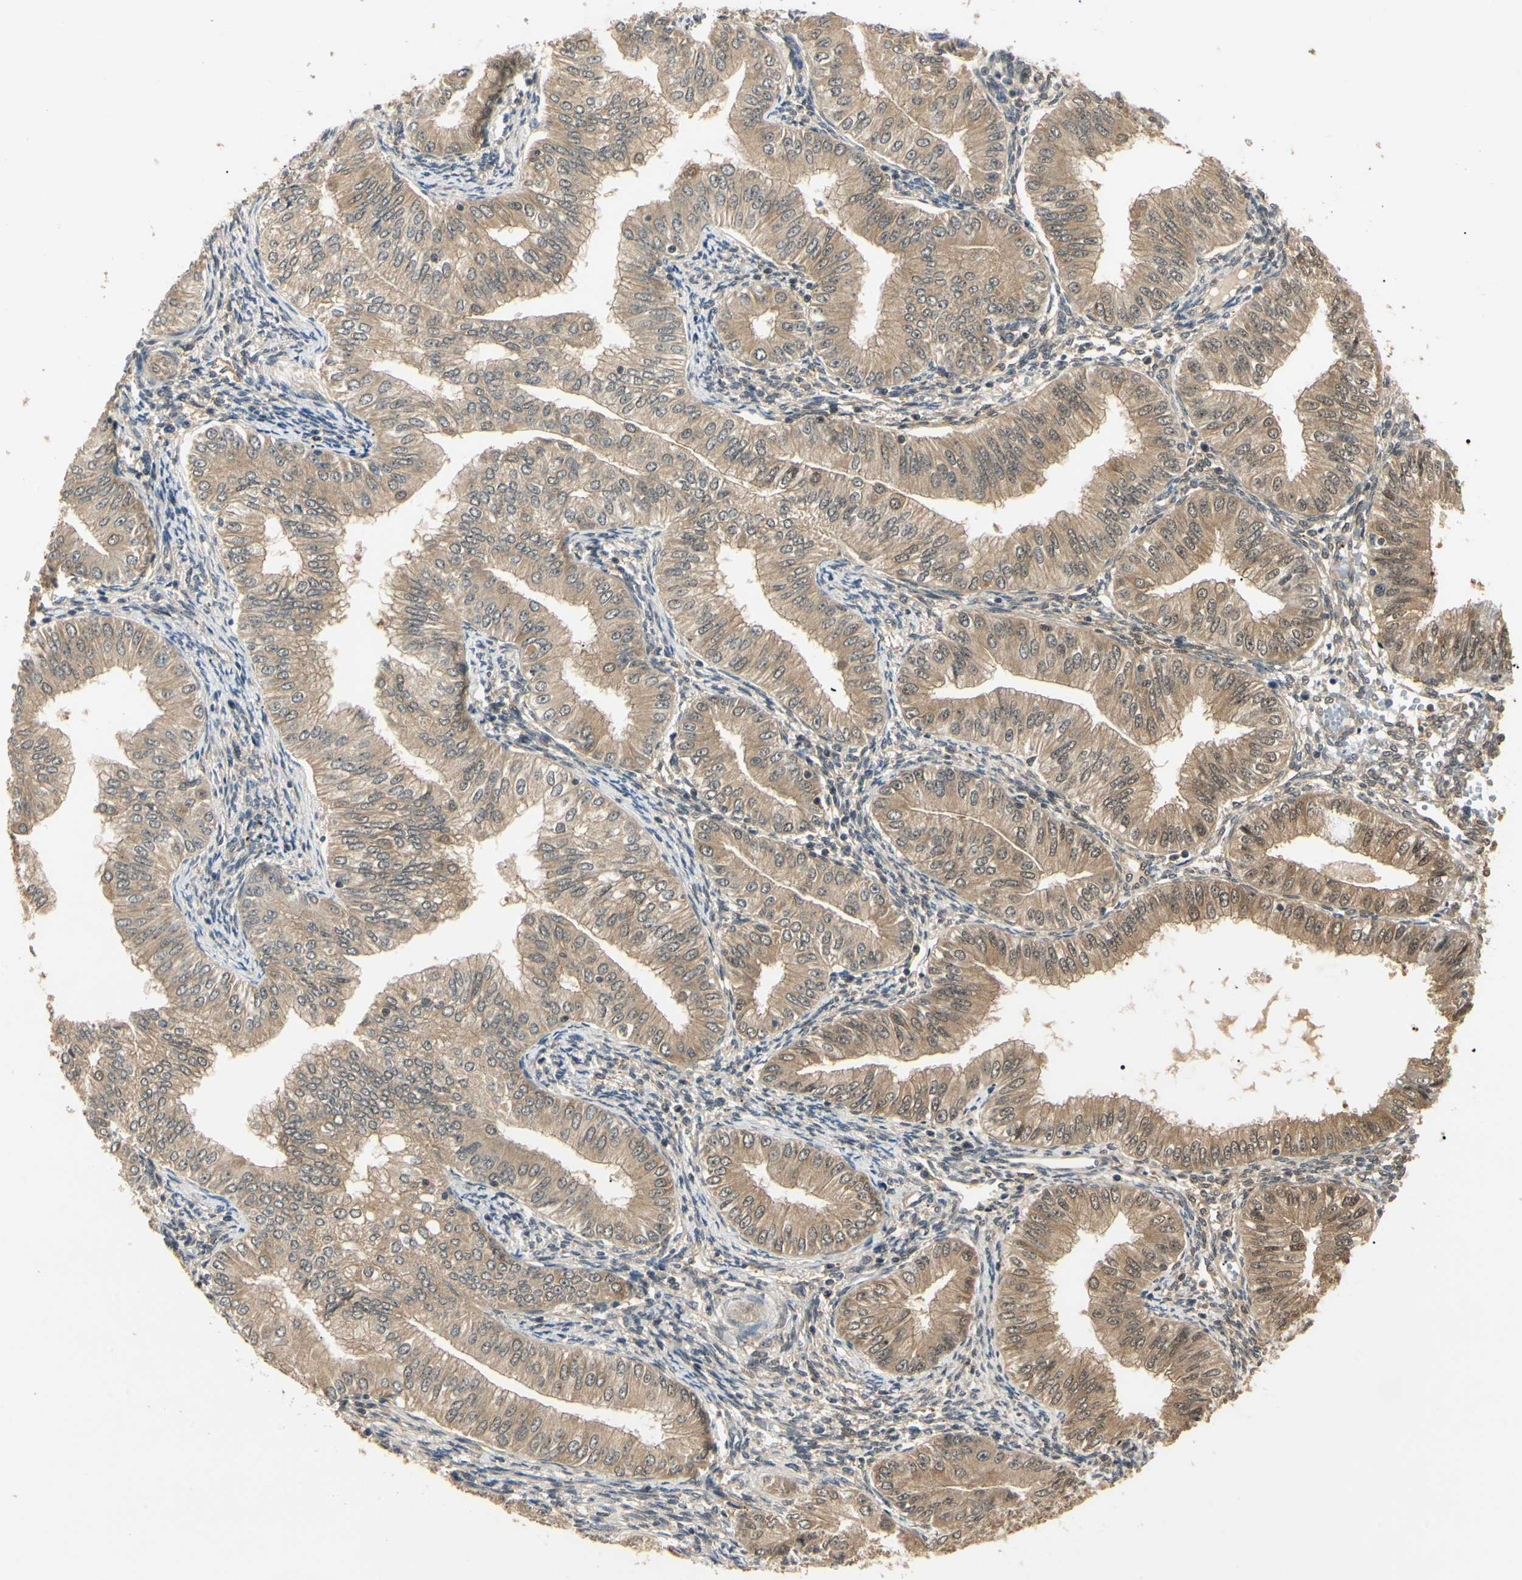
{"staining": {"intensity": "weak", "quantity": ">75%", "location": "cytoplasmic/membranous,nuclear"}, "tissue": "endometrial cancer", "cell_type": "Tumor cells", "image_type": "cancer", "snomed": [{"axis": "morphology", "description": "Normal tissue, NOS"}, {"axis": "morphology", "description": "Adenocarcinoma, NOS"}, {"axis": "topography", "description": "Endometrium"}], "caption": "Immunohistochemical staining of endometrial cancer shows weak cytoplasmic/membranous and nuclear protein staining in approximately >75% of tumor cells.", "gene": "UBE2Z", "patient": {"sex": "female", "age": 53}}